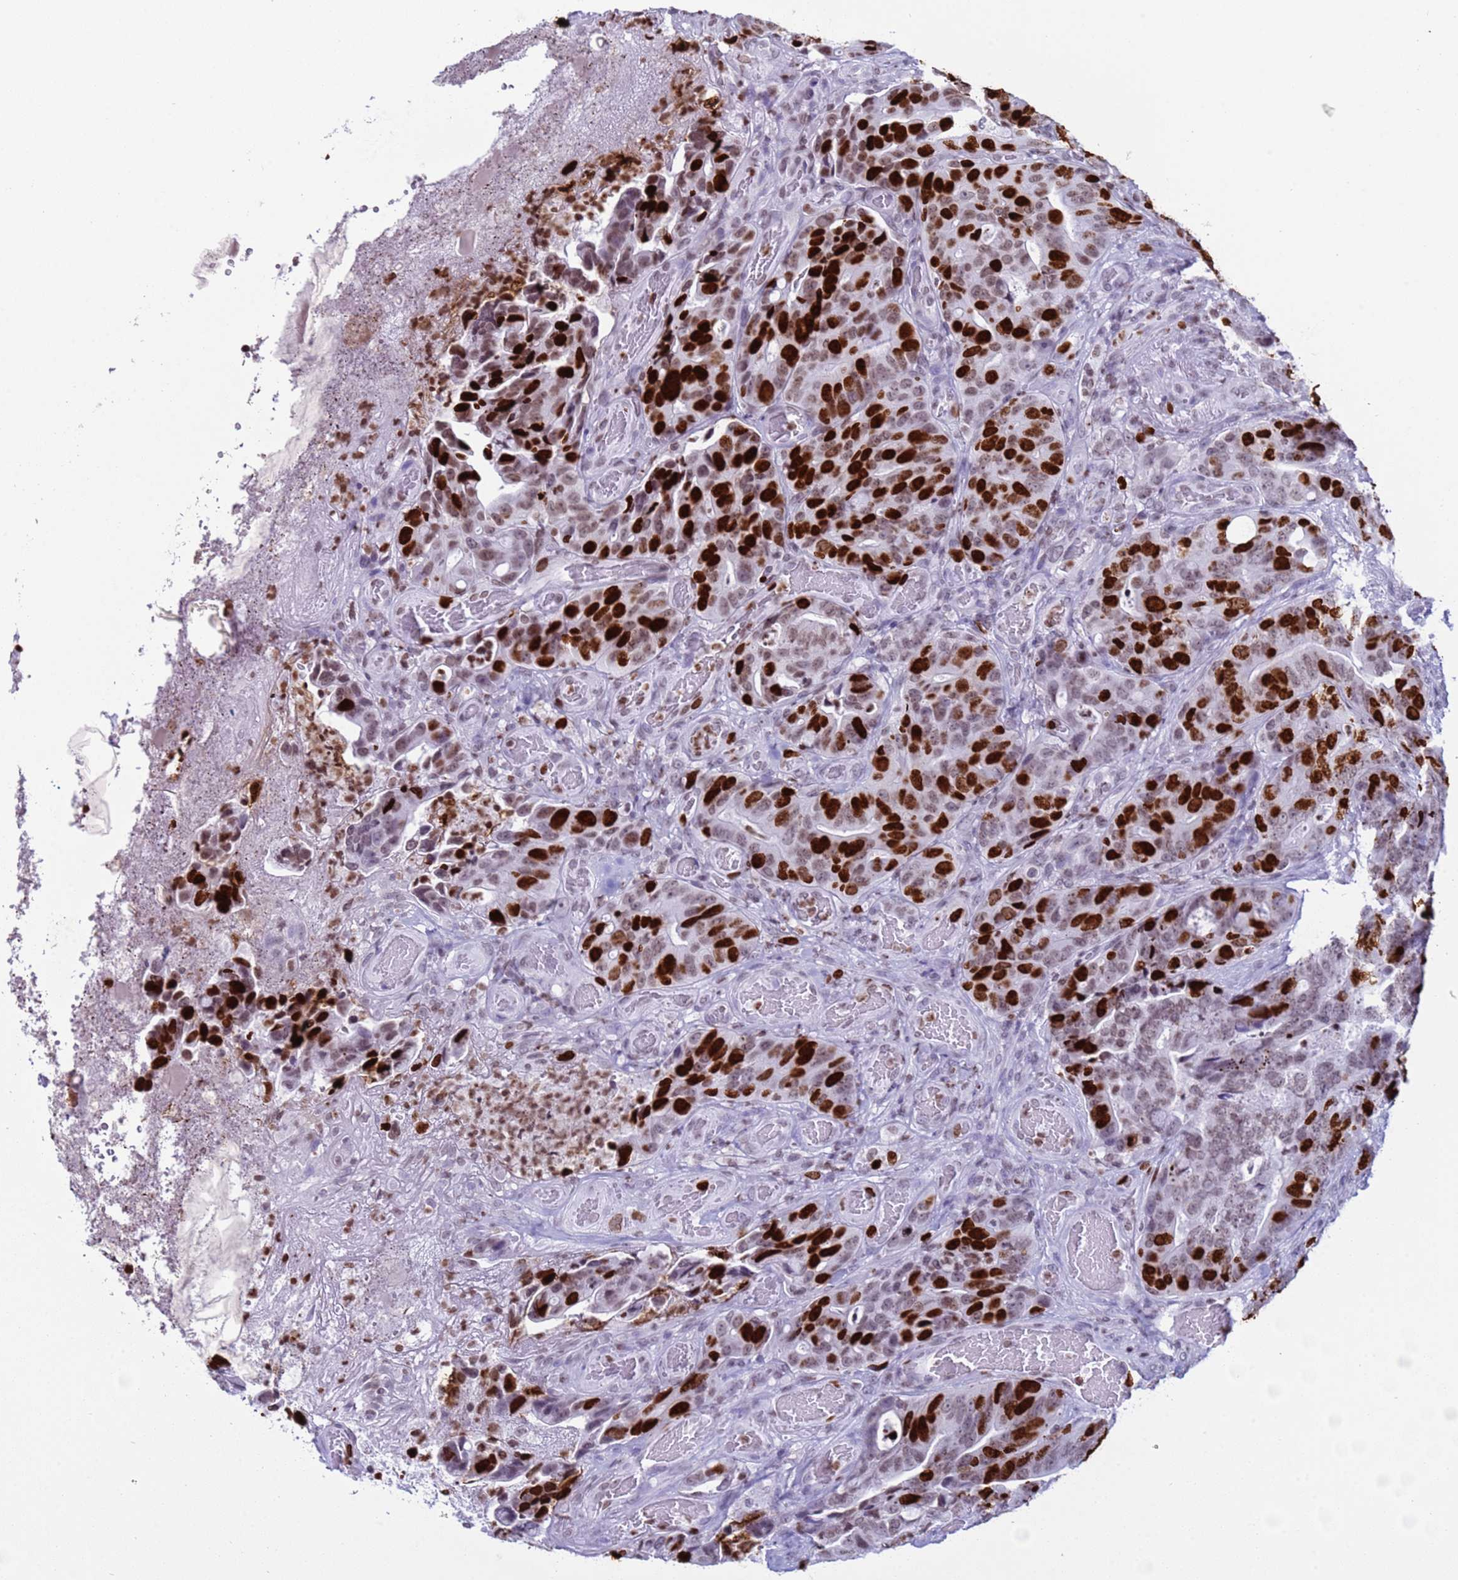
{"staining": {"intensity": "strong", "quantity": "25%-75%", "location": "nuclear"}, "tissue": "colorectal cancer", "cell_type": "Tumor cells", "image_type": "cancer", "snomed": [{"axis": "morphology", "description": "Adenocarcinoma, NOS"}, {"axis": "topography", "description": "Colon"}], "caption": "Tumor cells demonstrate high levels of strong nuclear expression in approximately 25%-75% of cells in adenocarcinoma (colorectal).", "gene": "H4C8", "patient": {"sex": "female", "age": 82}}